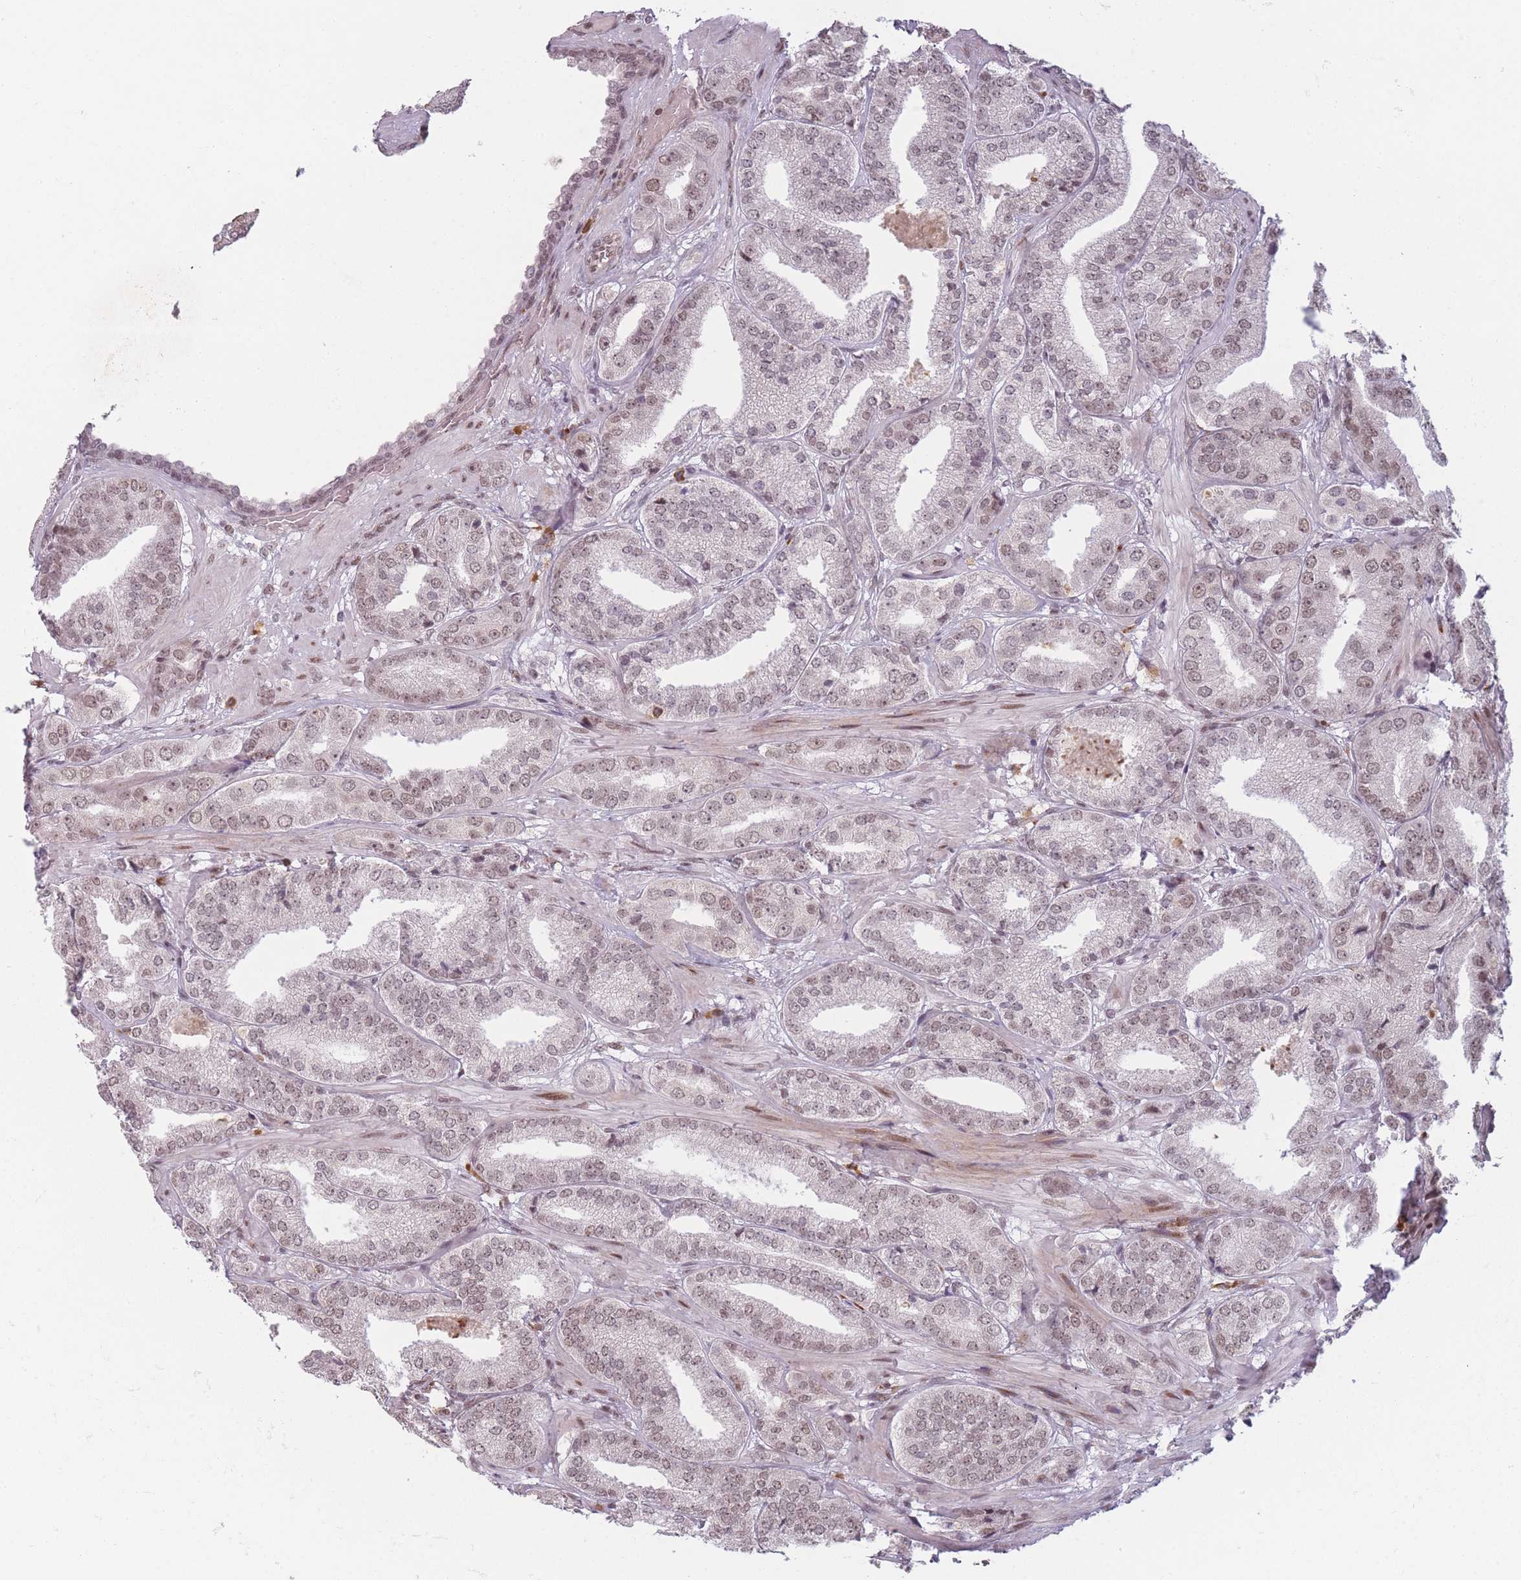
{"staining": {"intensity": "moderate", "quantity": "25%-75%", "location": "nuclear"}, "tissue": "prostate cancer", "cell_type": "Tumor cells", "image_type": "cancer", "snomed": [{"axis": "morphology", "description": "Adenocarcinoma, High grade"}, {"axis": "topography", "description": "Prostate"}], "caption": "The image shows staining of adenocarcinoma (high-grade) (prostate), revealing moderate nuclear protein staining (brown color) within tumor cells.", "gene": "SUPT6H", "patient": {"sex": "male", "age": 63}}